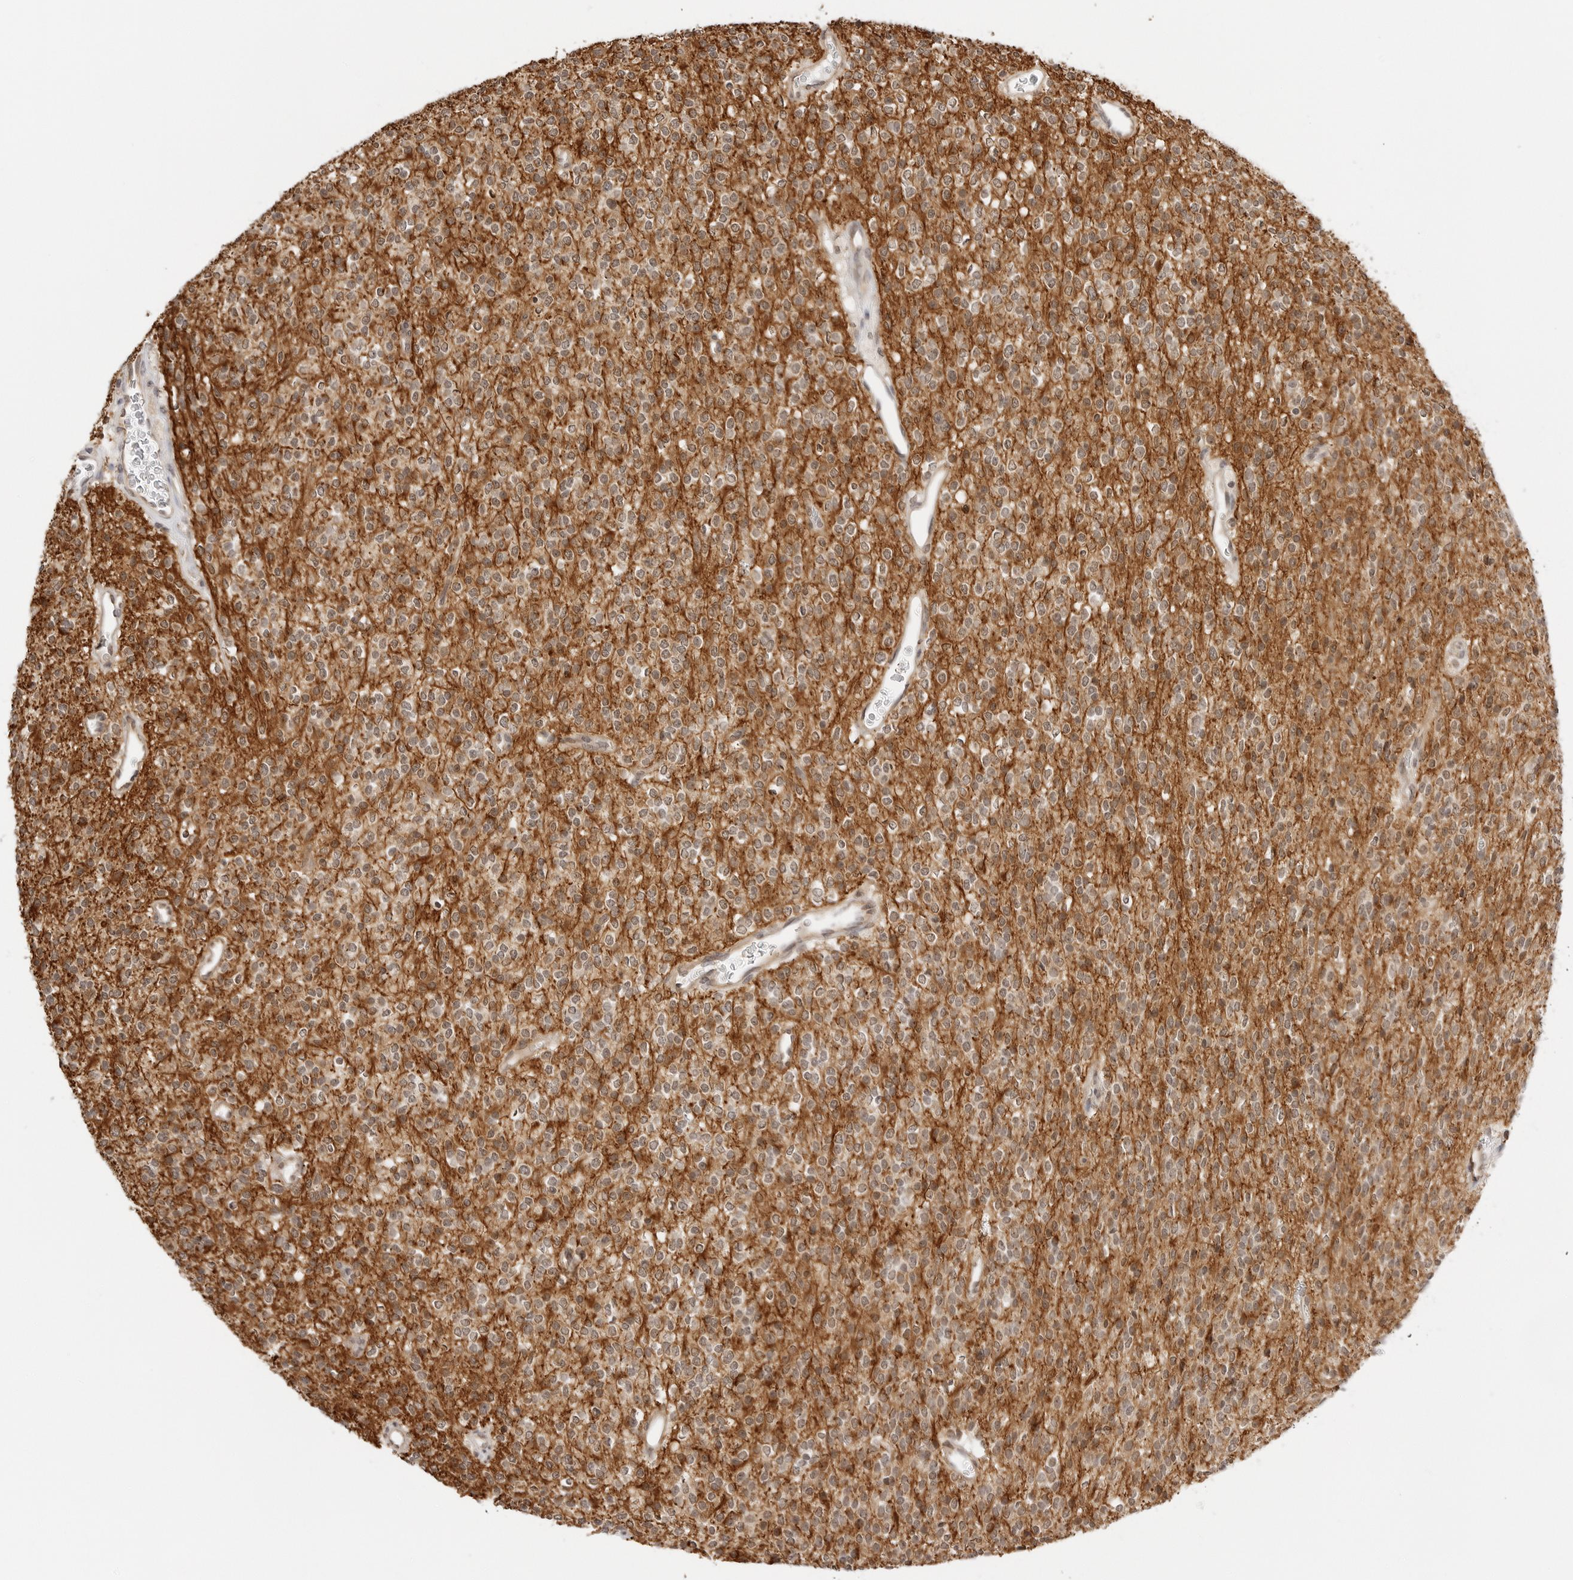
{"staining": {"intensity": "moderate", "quantity": "25%-75%", "location": "cytoplasmic/membranous"}, "tissue": "glioma", "cell_type": "Tumor cells", "image_type": "cancer", "snomed": [{"axis": "morphology", "description": "Glioma, malignant, High grade"}, {"axis": "topography", "description": "Brain"}], "caption": "Immunohistochemical staining of glioma shows medium levels of moderate cytoplasmic/membranous expression in about 25%-75% of tumor cells. (DAB IHC with brightfield microscopy, high magnification).", "gene": "GORAB", "patient": {"sex": "male", "age": 34}}